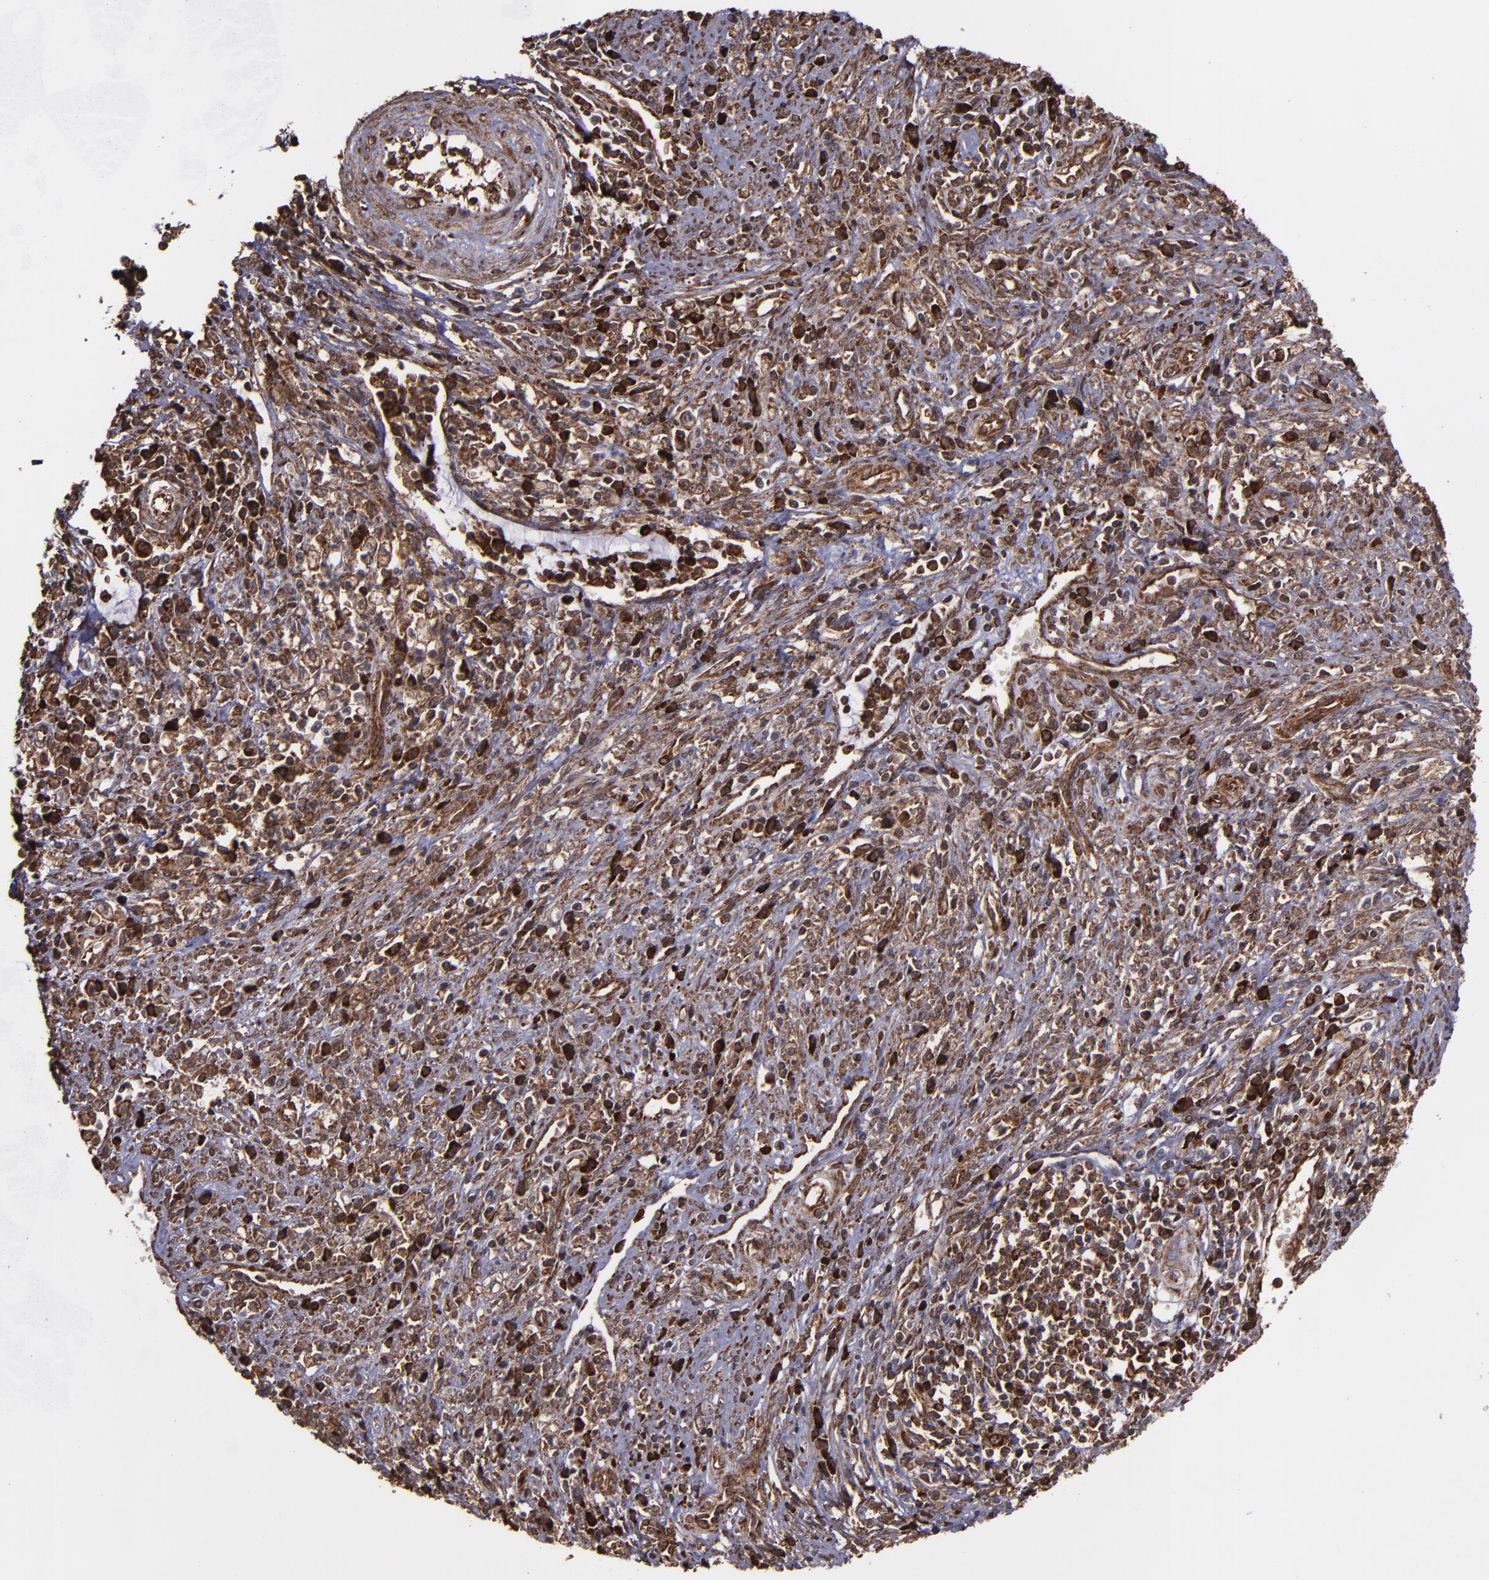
{"staining": {"intensity": "strong", "quantity": ">75%", "location": "cytoplasmic/membranous,nuclear"}, "tissue": "cervical cancer", "cell_type": "Tumor cells", "image_type": "cancer", "snomed": [{"axis": "morphology", "description": "Adenocarcinoma, NOS"}, {"axis": "topography", "description": "Cervix"}], "caption": "Cervical cancer (adenocarcinoma) stained with a brown dye reveals strong cytoplasmic/membranous and nuclear positive staining in approximately >75% of tumor cells.", "gene": "EIF4ENIF1", "patient": {"sex": "female", "age": 36}}